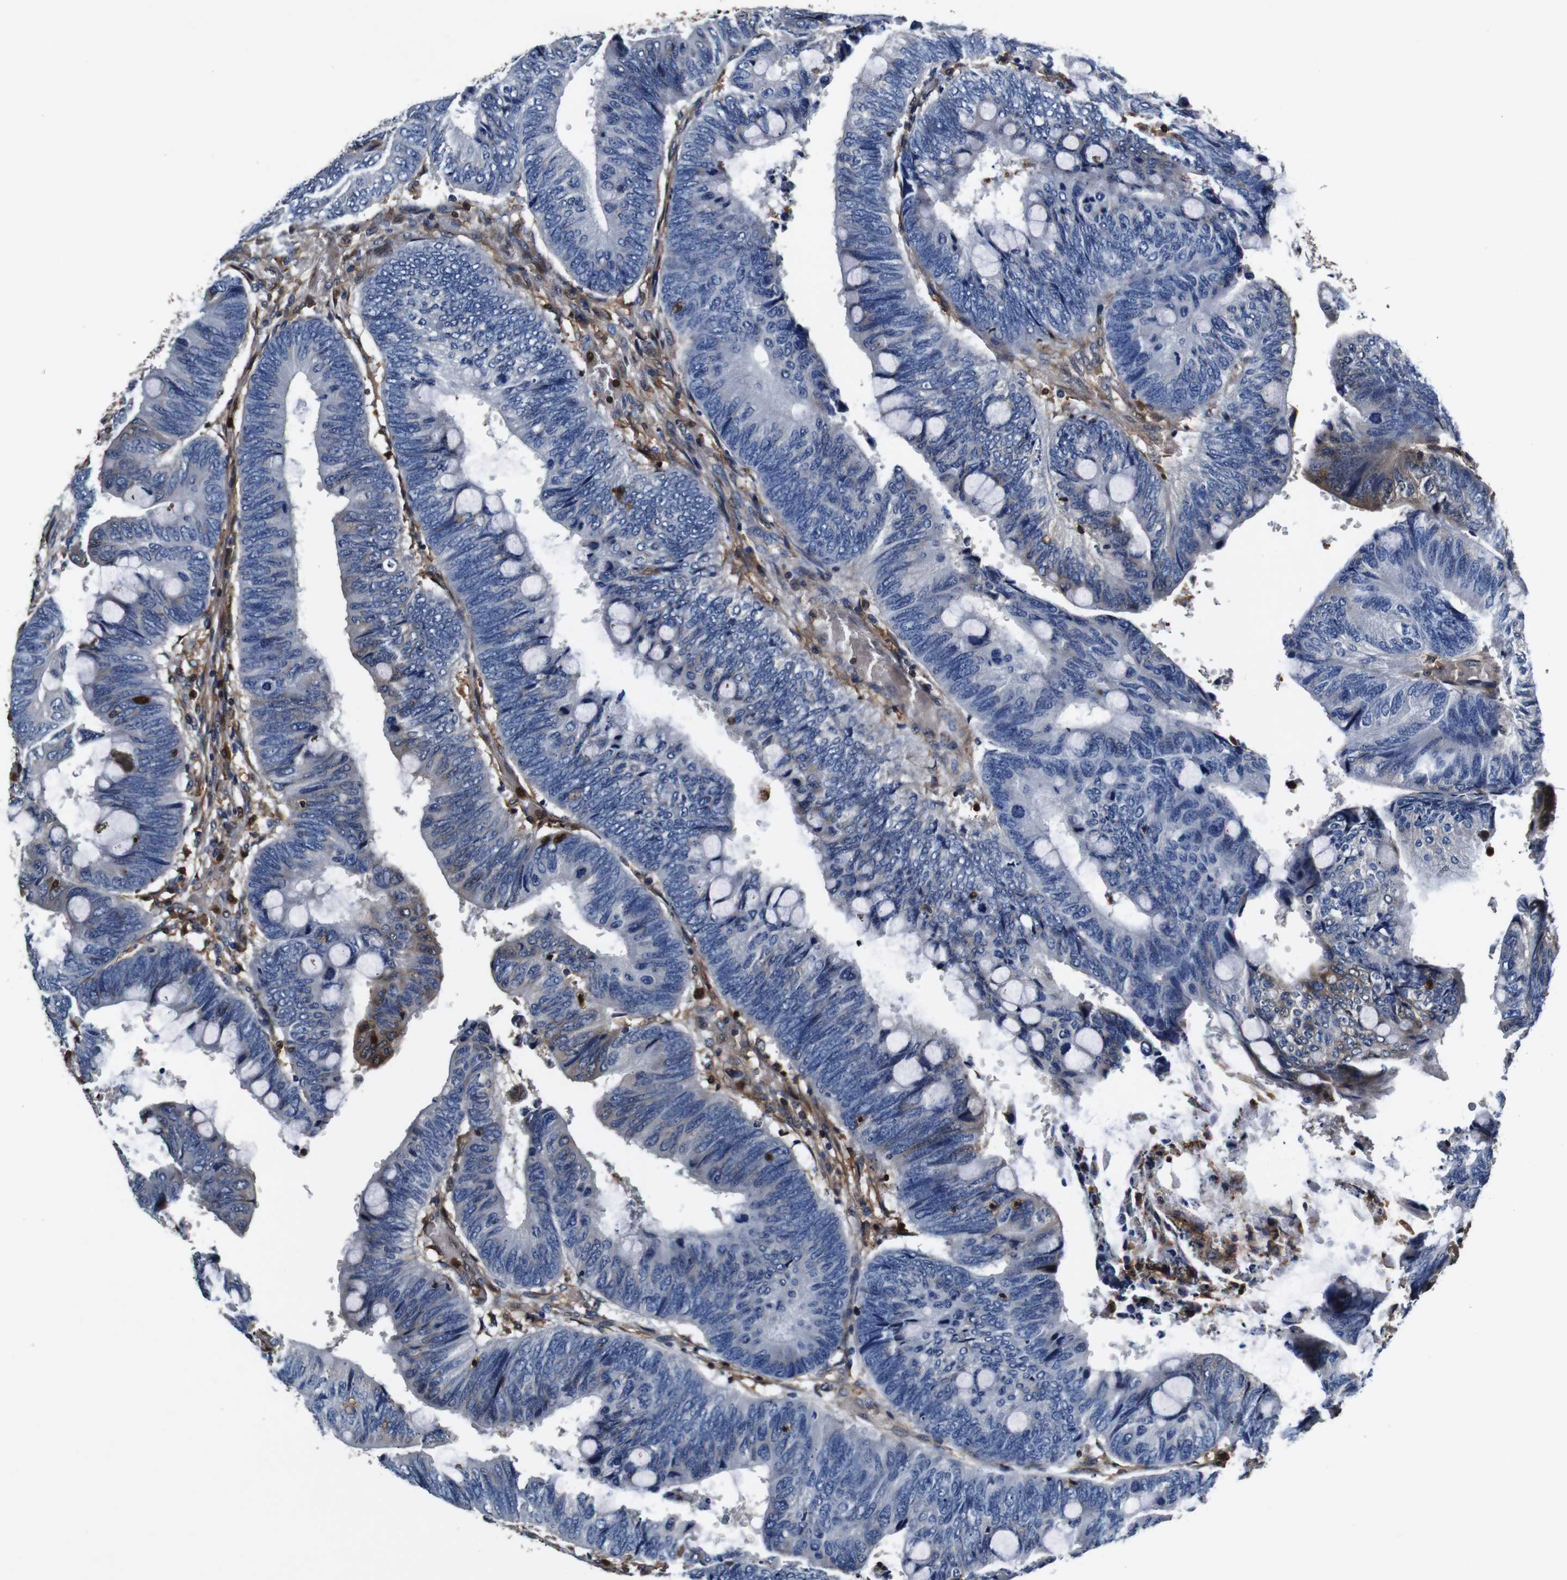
{"staining": {"intensity": "moderate", "quantity": "<25%", "location": "cytoplasmic/membranous"}, "tissue": "colorectal cancer", "cell_type": "Tumor cells", "image_type": "cancer", "snomed": [{"axis": "morphology", "description": "Normal tissue, NOS"}, {"axis": "morphology", "description": "Adenocarcinoma, NOS"}, {"axis": "topography", "description": "Rectum"}, {"axis": "topography", "description": "Peripheral nerve tissue"}], "caption": "DAB (3,3'-diaminobenzidine) immunohistochemical staining of human colorectal cancer reveals moderate cytoplasmic/membranous protein expression in about <25% of tumor cells.", "gene": "ANXA1", "patient": {"sex": "male", "age": 92}}